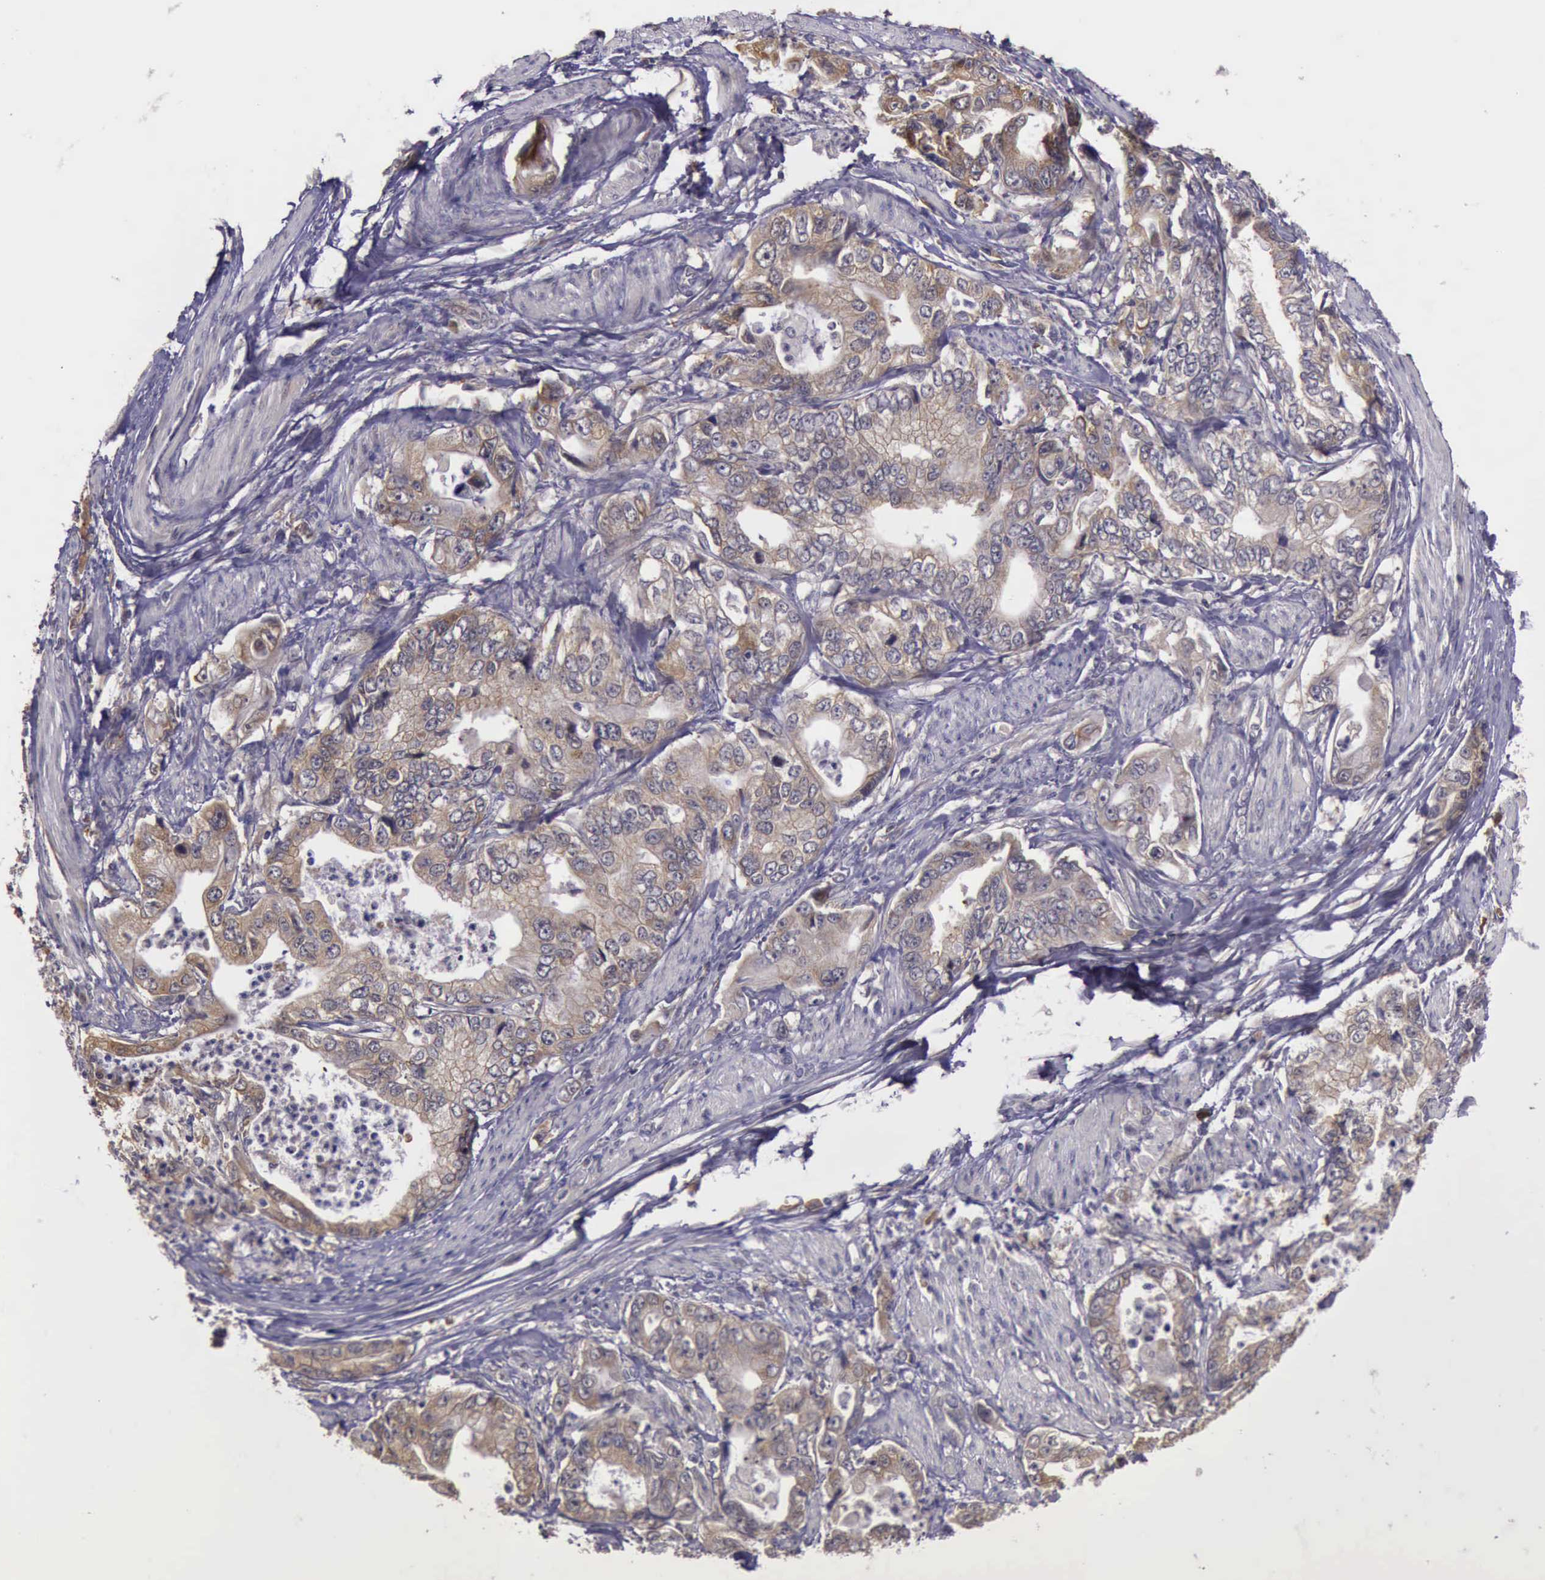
{"staining": {"intensity": "weak", "quantity": ">75%", "location": "cytoplasmic/membranous"}, "tissue": "stomach cancer", "cell_type": "Tumor cells", "image_type": "cancer", "snomed": [{"axis": "morphology", "description": "Adenocarcinoma, NOS"}, {"axis": "topography", "description": "Pancreas"}, {"axis": "topography", "description": "Stomach, upper"}], "caption": "Stomach adenocarcinoma stained with DAB IHC demonstrates low levels of weak cytoplasmic/membranous expression in about >75% of tumor cells. The protein of interest is shown in brown color, while the nuclei are stained blue.", "gene": "EIF5", "patient": {"sex": "male", "age": 77}}